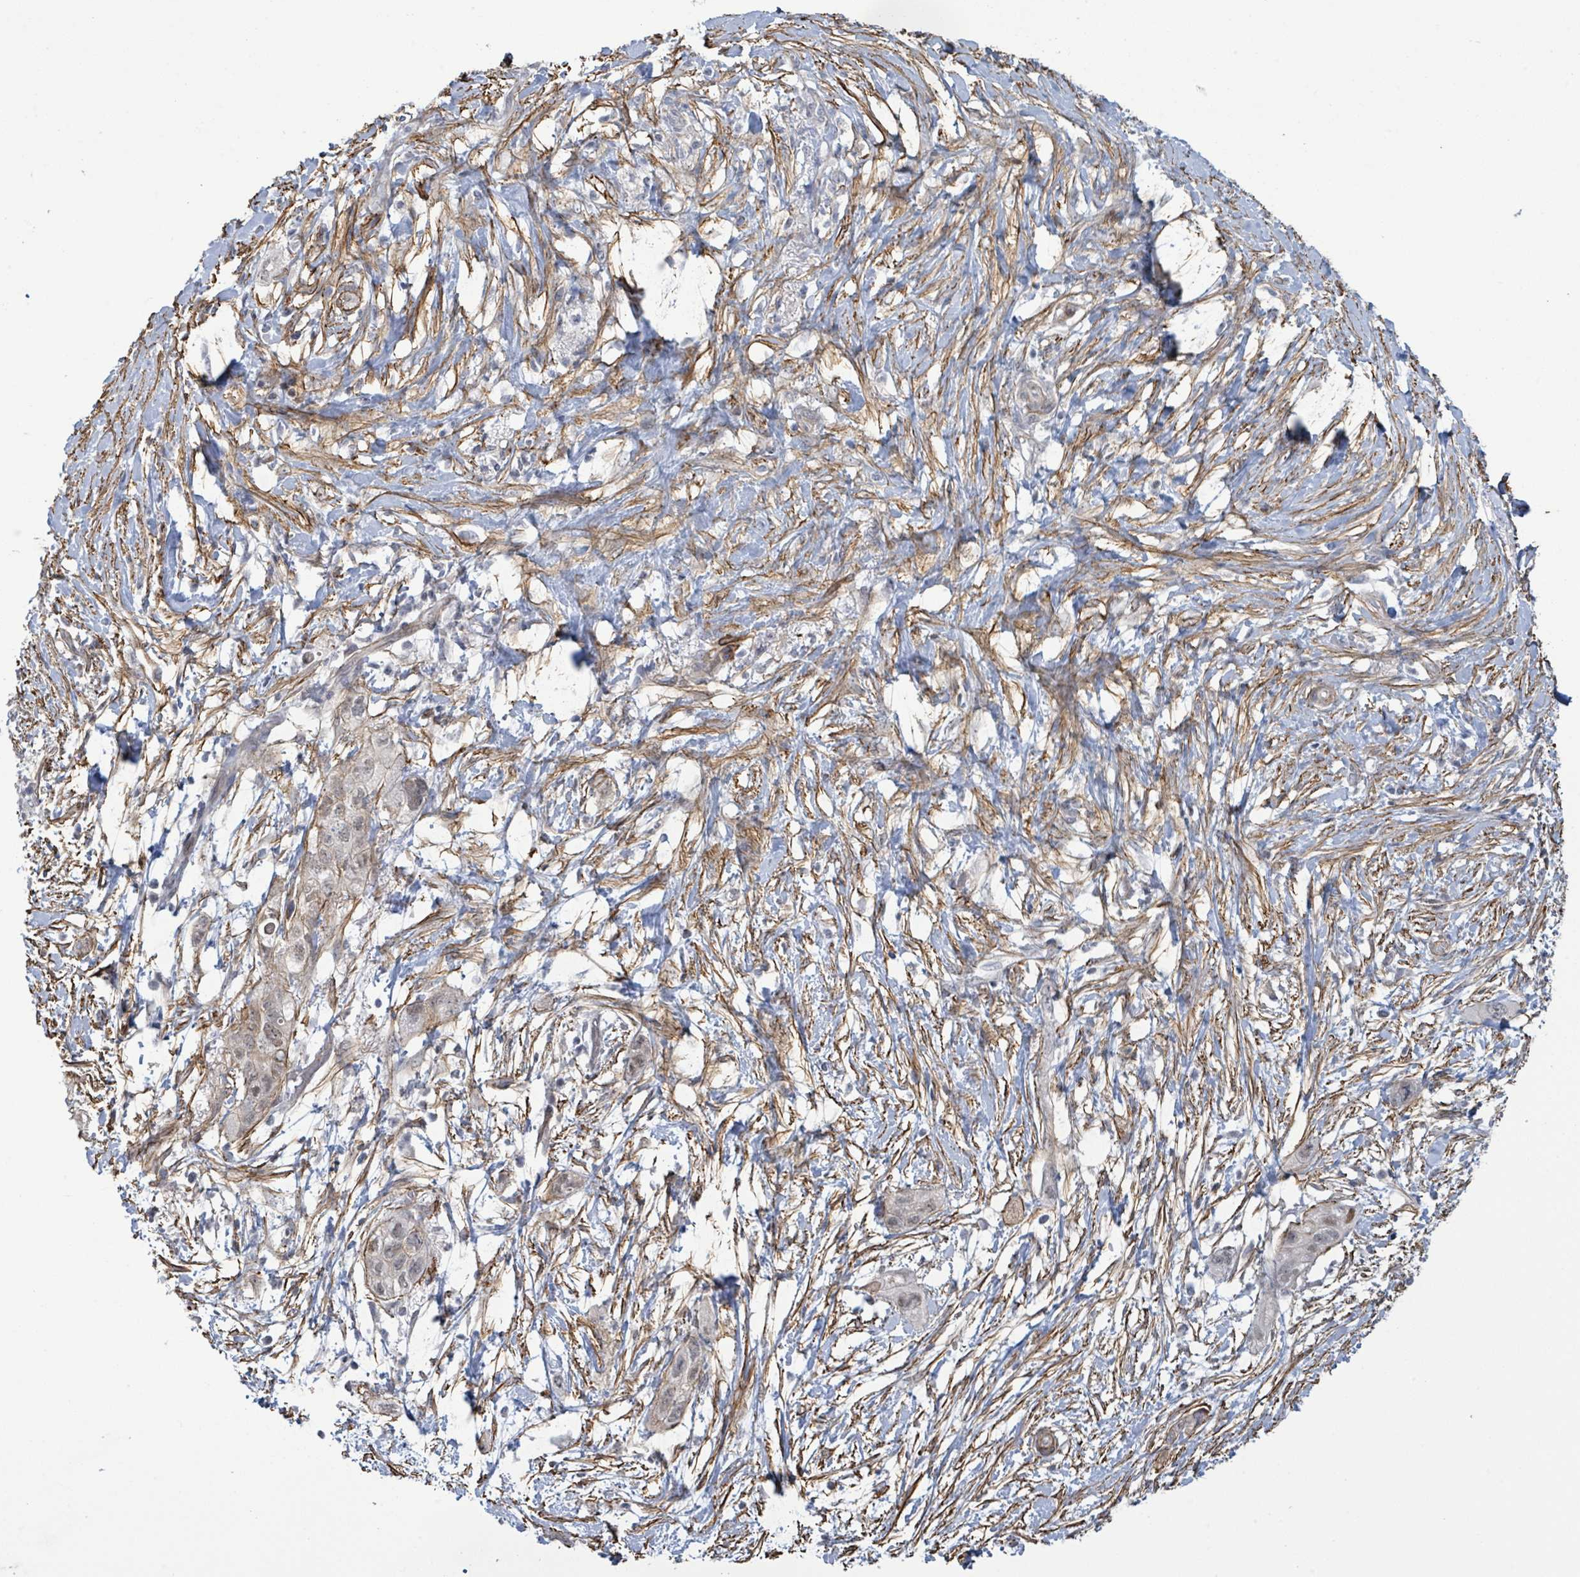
{"staining": {"intensity": "negative", "quantity": "none", "location": "none"}, "tissue": "pancreatic cancer", "cell_type": "Tumor cells", "image_type": "cancer", "snomed": [{"axis": "morphology", "description": "Adenocarcinoma, NOS"}, {"axis": "topography", "description": "Pancreas"}], "caption": "IHC image of human pancreatic cancer stained for a protein (brown), which reveals no expression in tumor cells. The staining was performed using DAB to visualize the protein expression in brown, while the nuclei were stained in blue with hematoxylin (Magnification: 20x).", "gene": "DMRTC1B", "patient": {"sex": "female", "age": 72}}